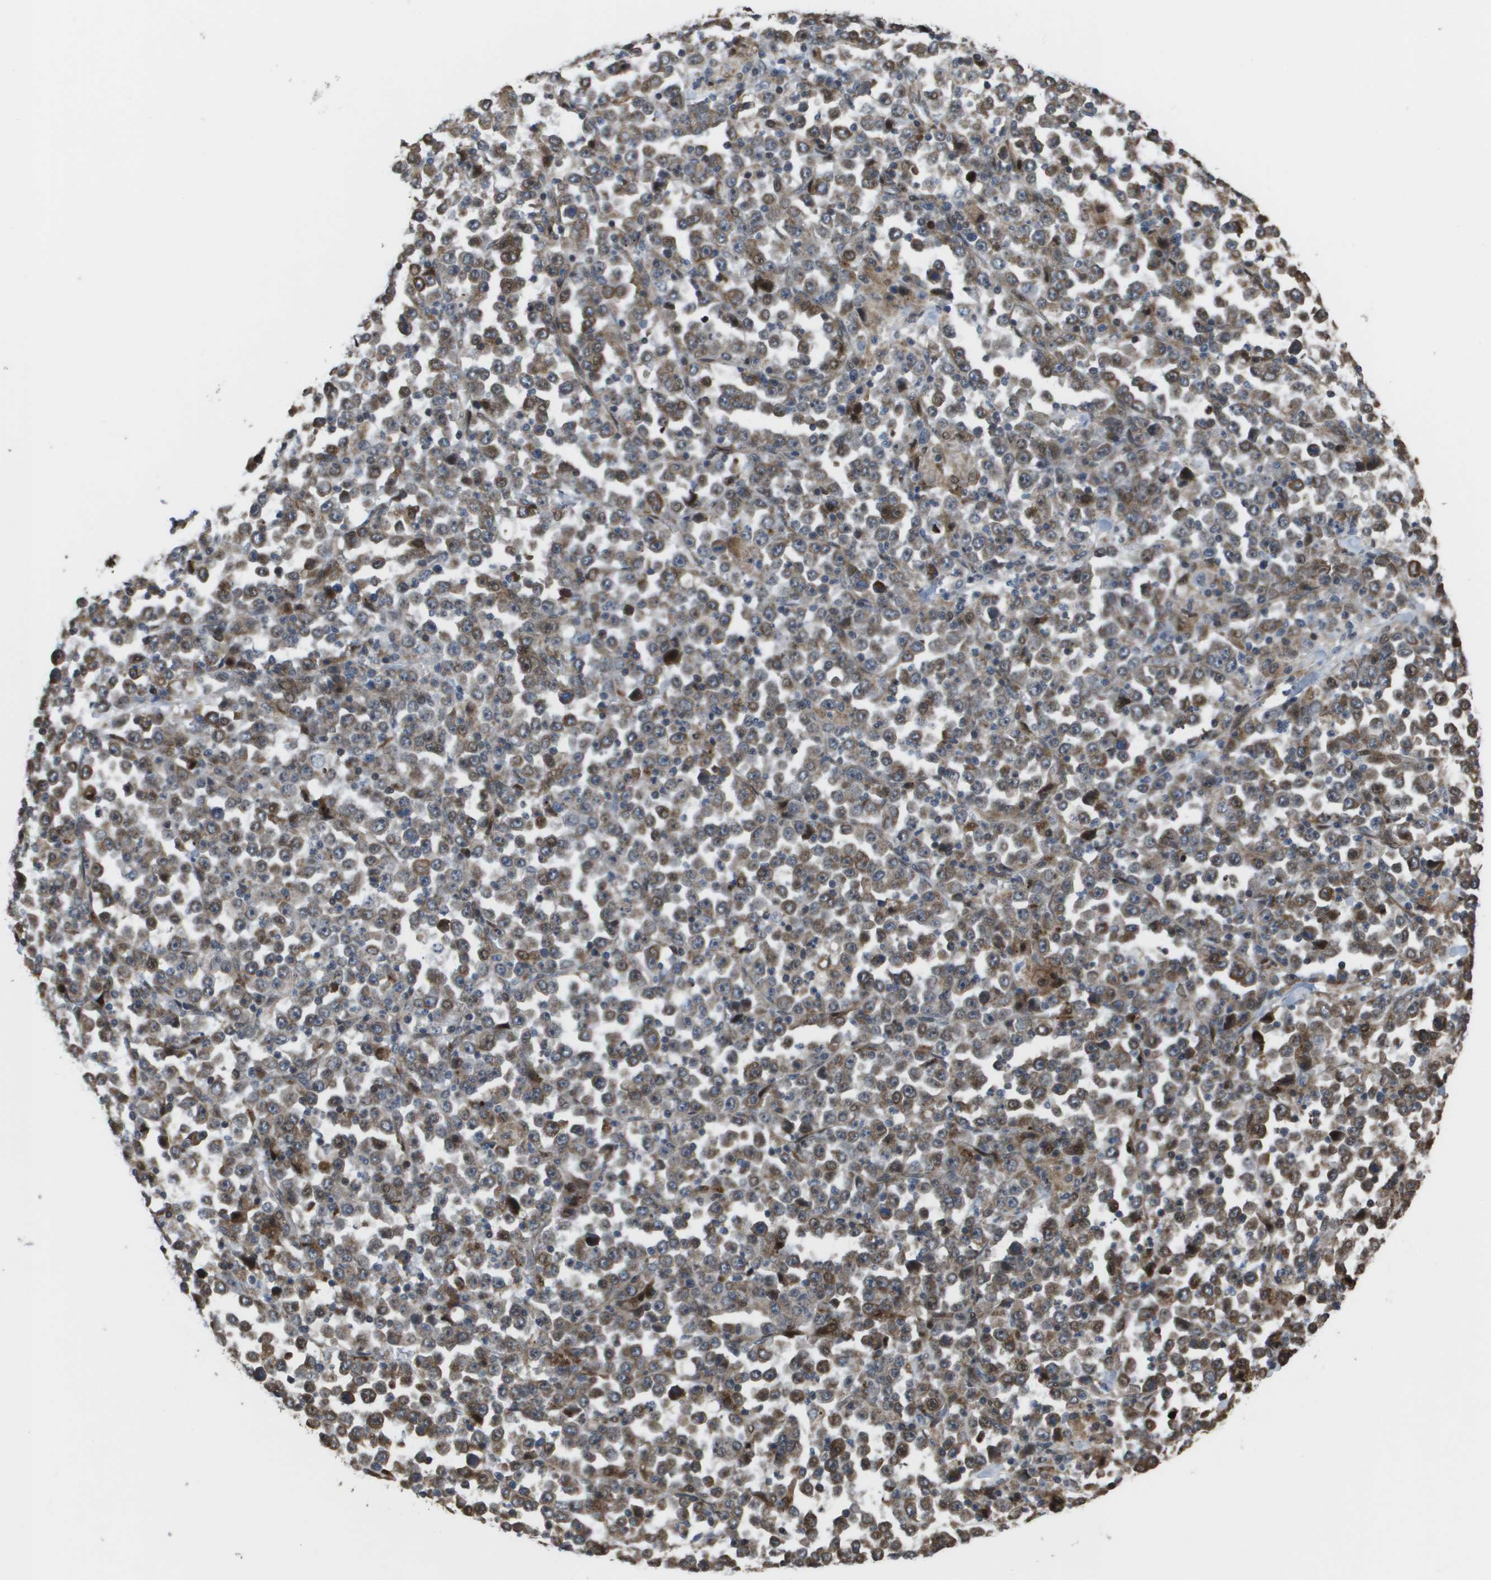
{"staining": {"intensity": "moderate", "quantity": "25%-75%", "location": "cytoplasmic/membranous"}, "tissue": "stomach cancer", "cell_type": "Tumor cells", "image_type": "cancer", "snomed": [{"axis": "morphology", "description": "Normal tissue, NOS"}, {"axis": "morphology", "description": "Adenocarcinoma, NOS"}, {"axis": "topography", "description": "Stomach, upper"}, {"axis": "topography", "description": "Stomach"}], "caption": "IHC (DAB) staining of adenocarcinoma (stomach) demonstrates moderate cytoplasmic/membranous protein expression in about 25%-75% of tumor cells.", "gene": "AXIN2", "patient": {"sex": "male", "age": 59}}